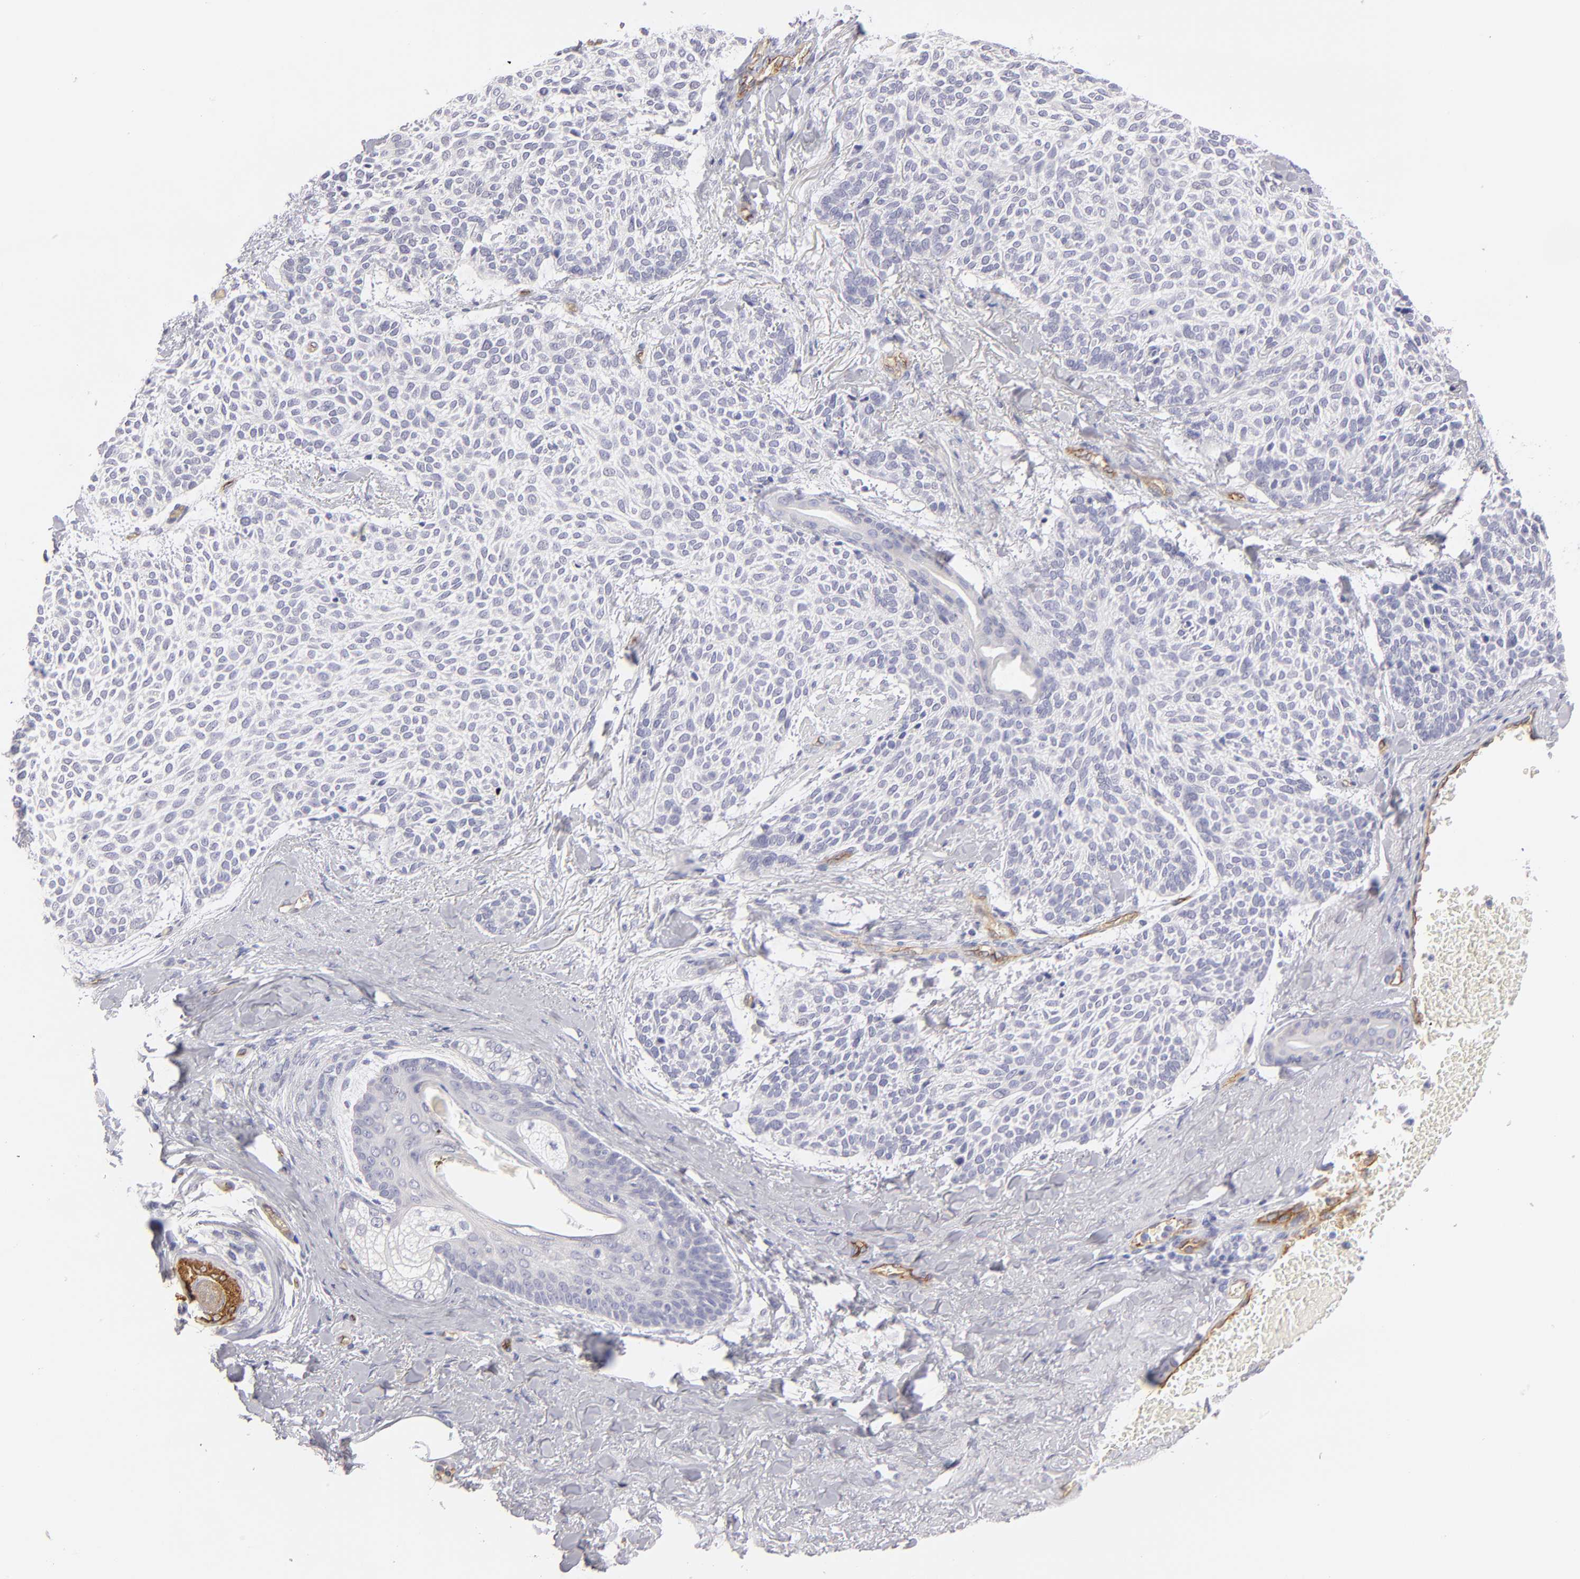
{"staining": {"intensity": "negative", "quantity": "none", "location": "none"}, "tissue": "skin cancer", "cell_type": "Tumor cells", "image_type": "cancer", "snomed": [{"axis": "morphology", "description": "Normal tissue, NOS"}, {"axis": "morphology", "description": "Basal cell carcinoma"}, {"axis": "topography", "description": "Skin"}], "caption": "This micrograph is of basal cell carcinoma (skin) stained with IHC to label a protein in brown with the nuclei are counter-stained blue. There is no staining in tumor cells.", "gene": "PLVAP", "patient": {"sex": "female", "age": 70}}